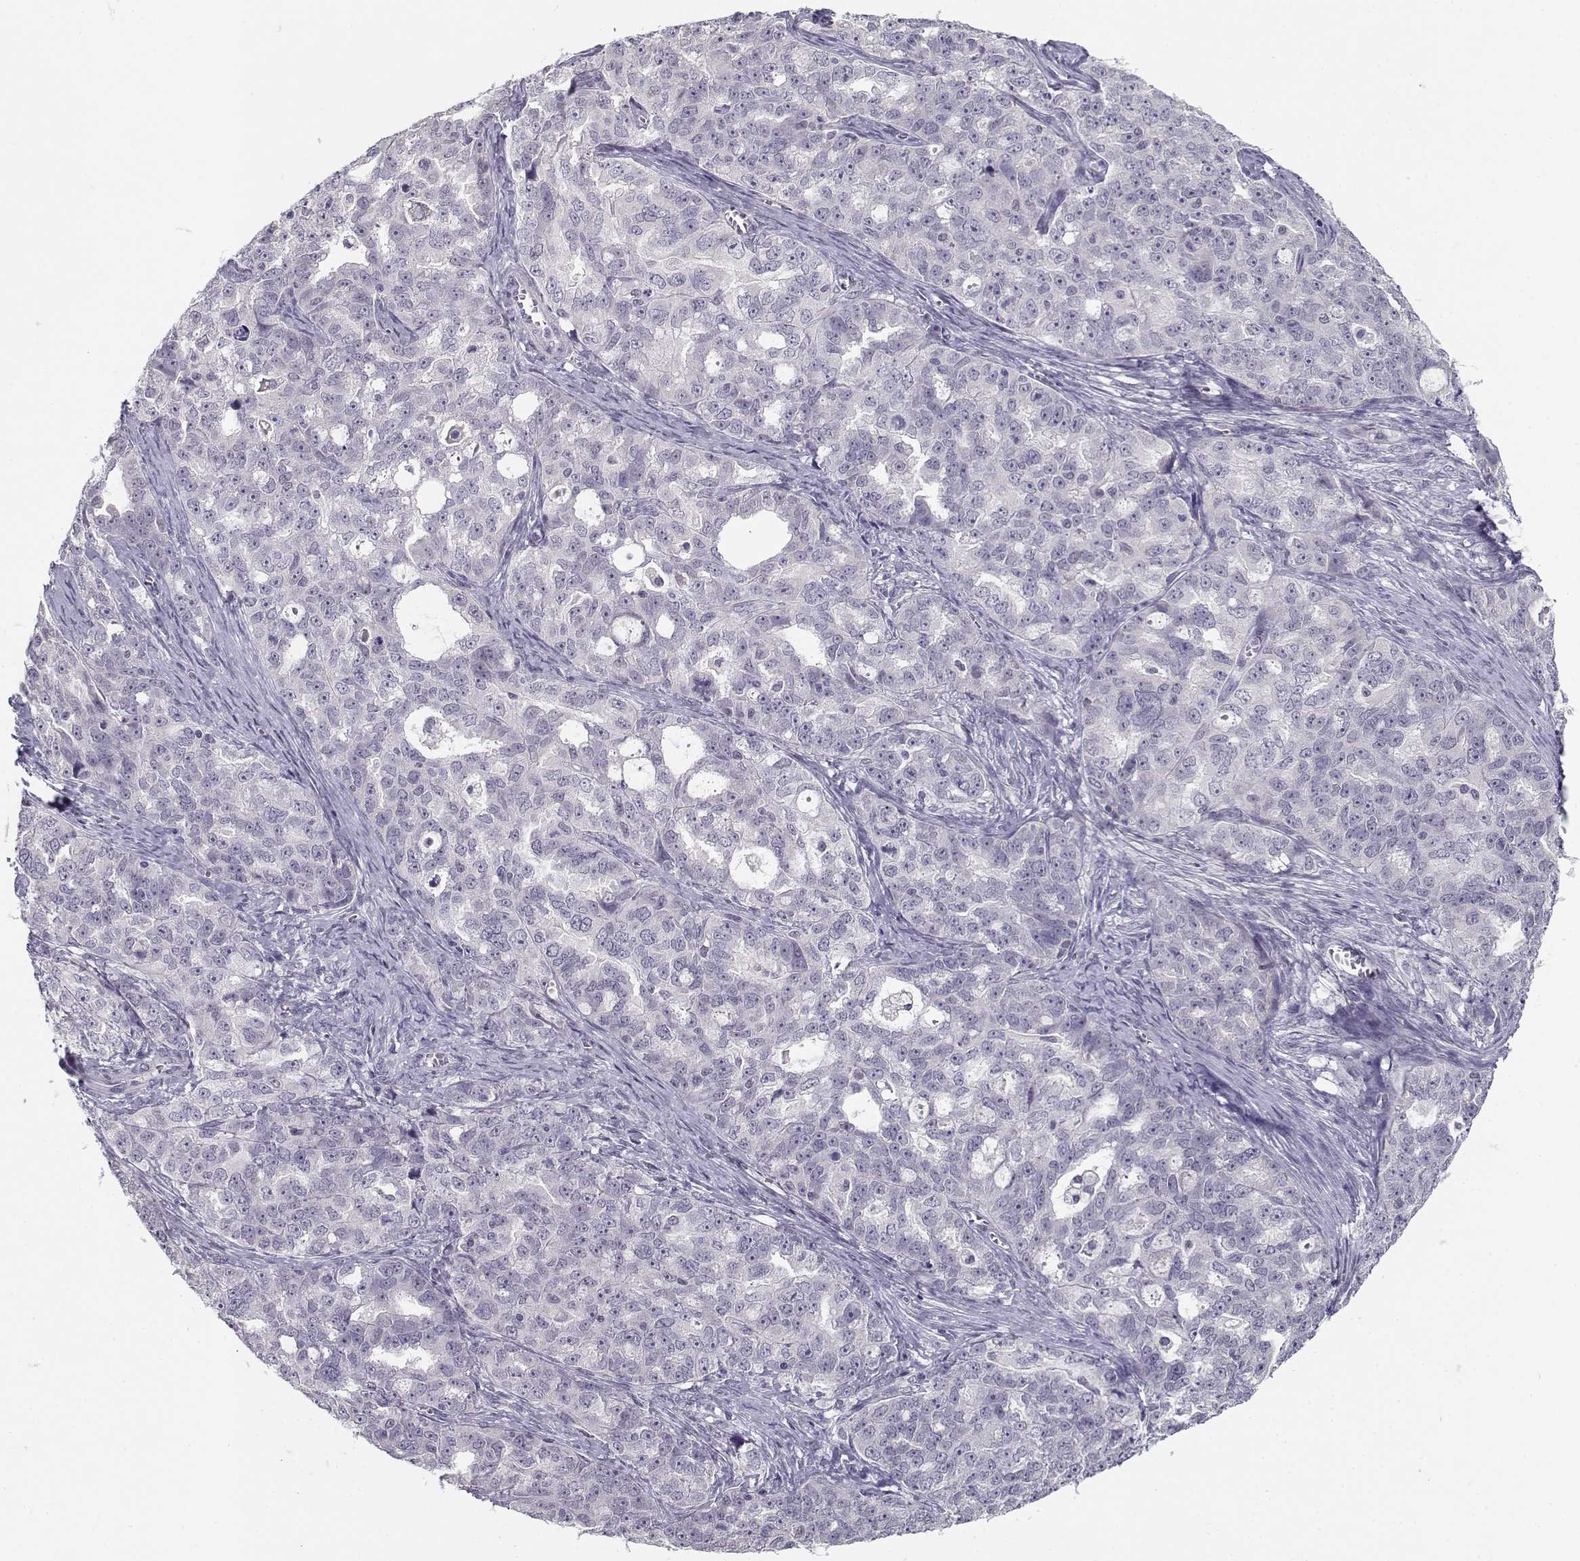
{"staining": {"intensity": "negative", "quantity": "none", "location": "none"}, "tissue": "ovarian cancer", "cell_type": "Tumor cells", "image_type": "cancer", "snomed": [{"axis": "morphology", "description": "Cystadenocarcinoma, serous, NOS"}, {"axis": "topography", "description": "Ovary"}], "caption": "There is no significant expression in tumor cells of ovarian cancer. (Stains: DAB (3,3'-diaminobenzidine) immunohistochemistry with hematoxylin counter stain, Microscopy: brightfield microscopy at high magnification).", "gene": "C16orf86", "patient": {"sex": "female", "age": 51}}